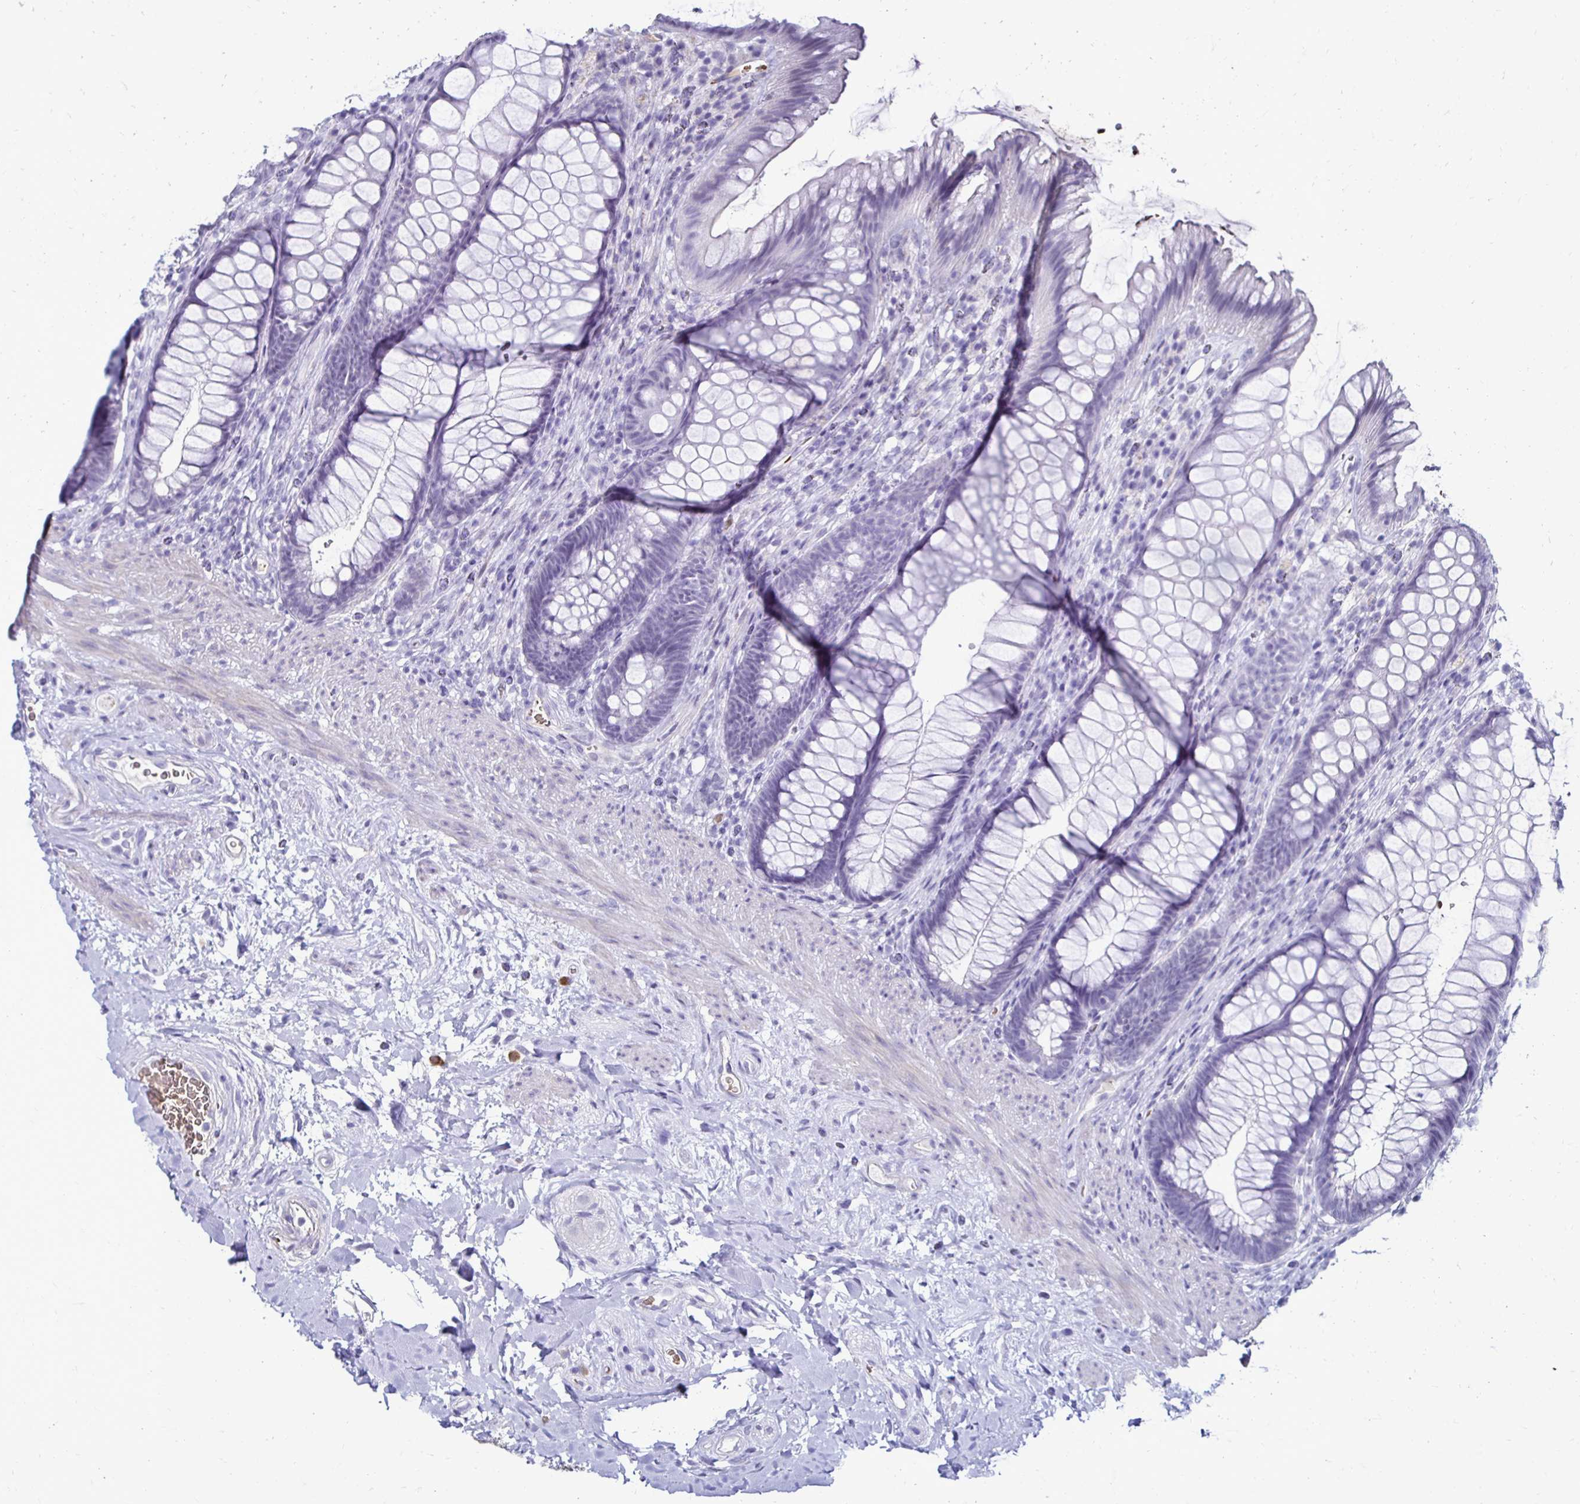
{"staining": {"intensity": "negative", "quantity": "none", "location": "none"}, "tissue": "rectum", "cell_type": "Glandular cells", "image_type": "normal", "snomed": [{"axis": "morphology", "description": "Normal tissue, NOS"}, {"axis": "topography", "description": "Rectum"}], "caption": "High power microscopy photomicrograph of an immunohistochemistry (IHC) image of normal rectum, revealing no significant positivity in glandular cells. (DAB immunohistochemistry (IHC) with hematoxylin counter stain).", "gene": "RHBDL3", "patient": {"sex": "male", "age": 53}}